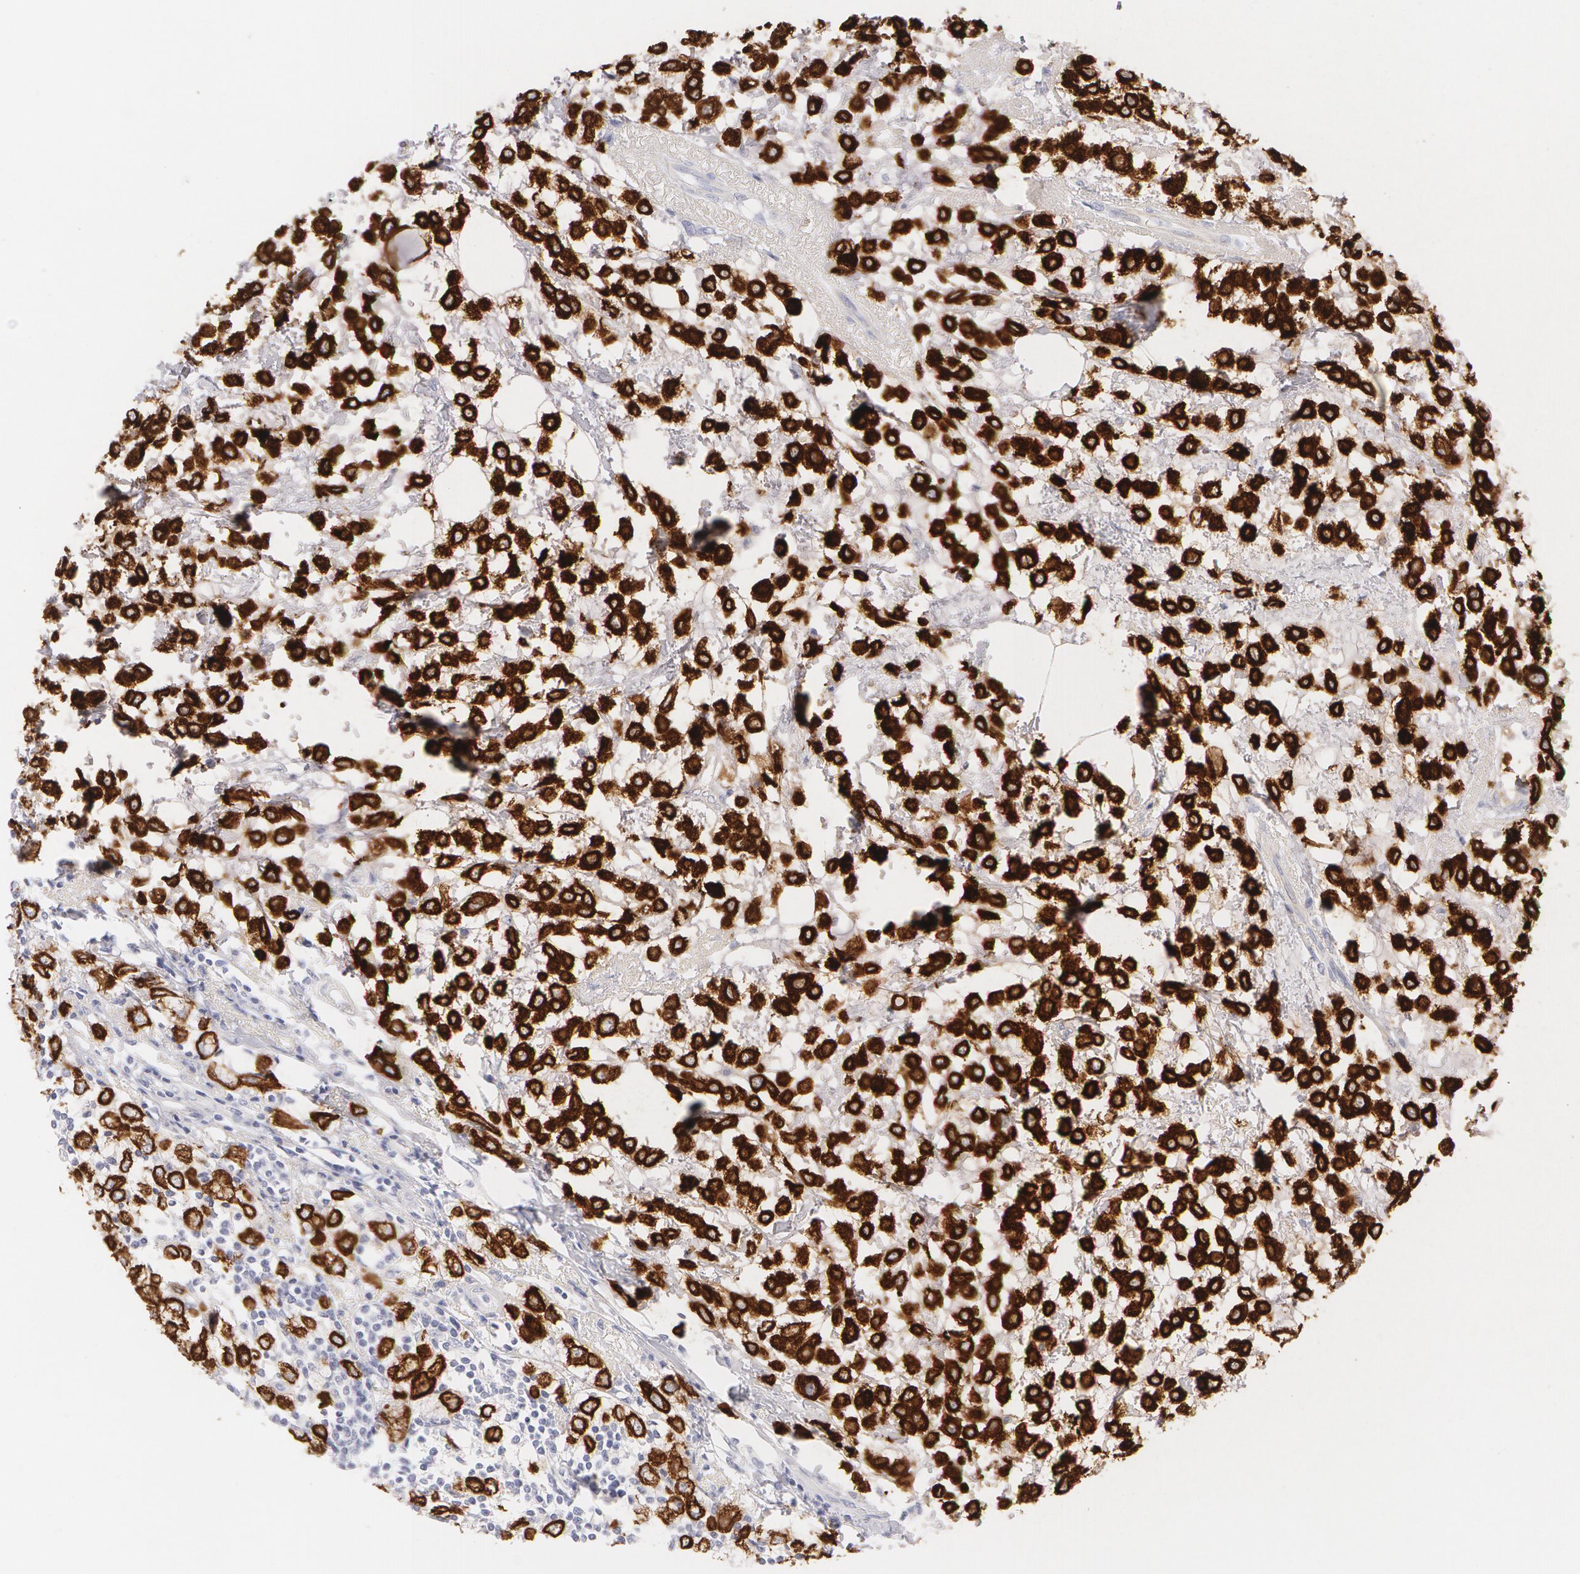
{"staining": {"intensity": "strong", "quantity": ">75%", "location": "cytoplasmic/membranous"}, "tissue": "breast cancer", "cell_type": "Tumor cells", "image_type": "cancer", "snomed": [{"axis": "morphology", "description": "Lobular carcinoma"}, {"axis": "topography", "description": "Breast"}], "caption": "A brown stain shows strong cytoplasmic/membranous expression of a protein in breast cancer (lobular carcinoma) tumor cells. The protein of interest is shown in brown color, while the nuclei are stained blue.", "gene": "KRT8", "patient": {"sex": "female", "age": 85}}